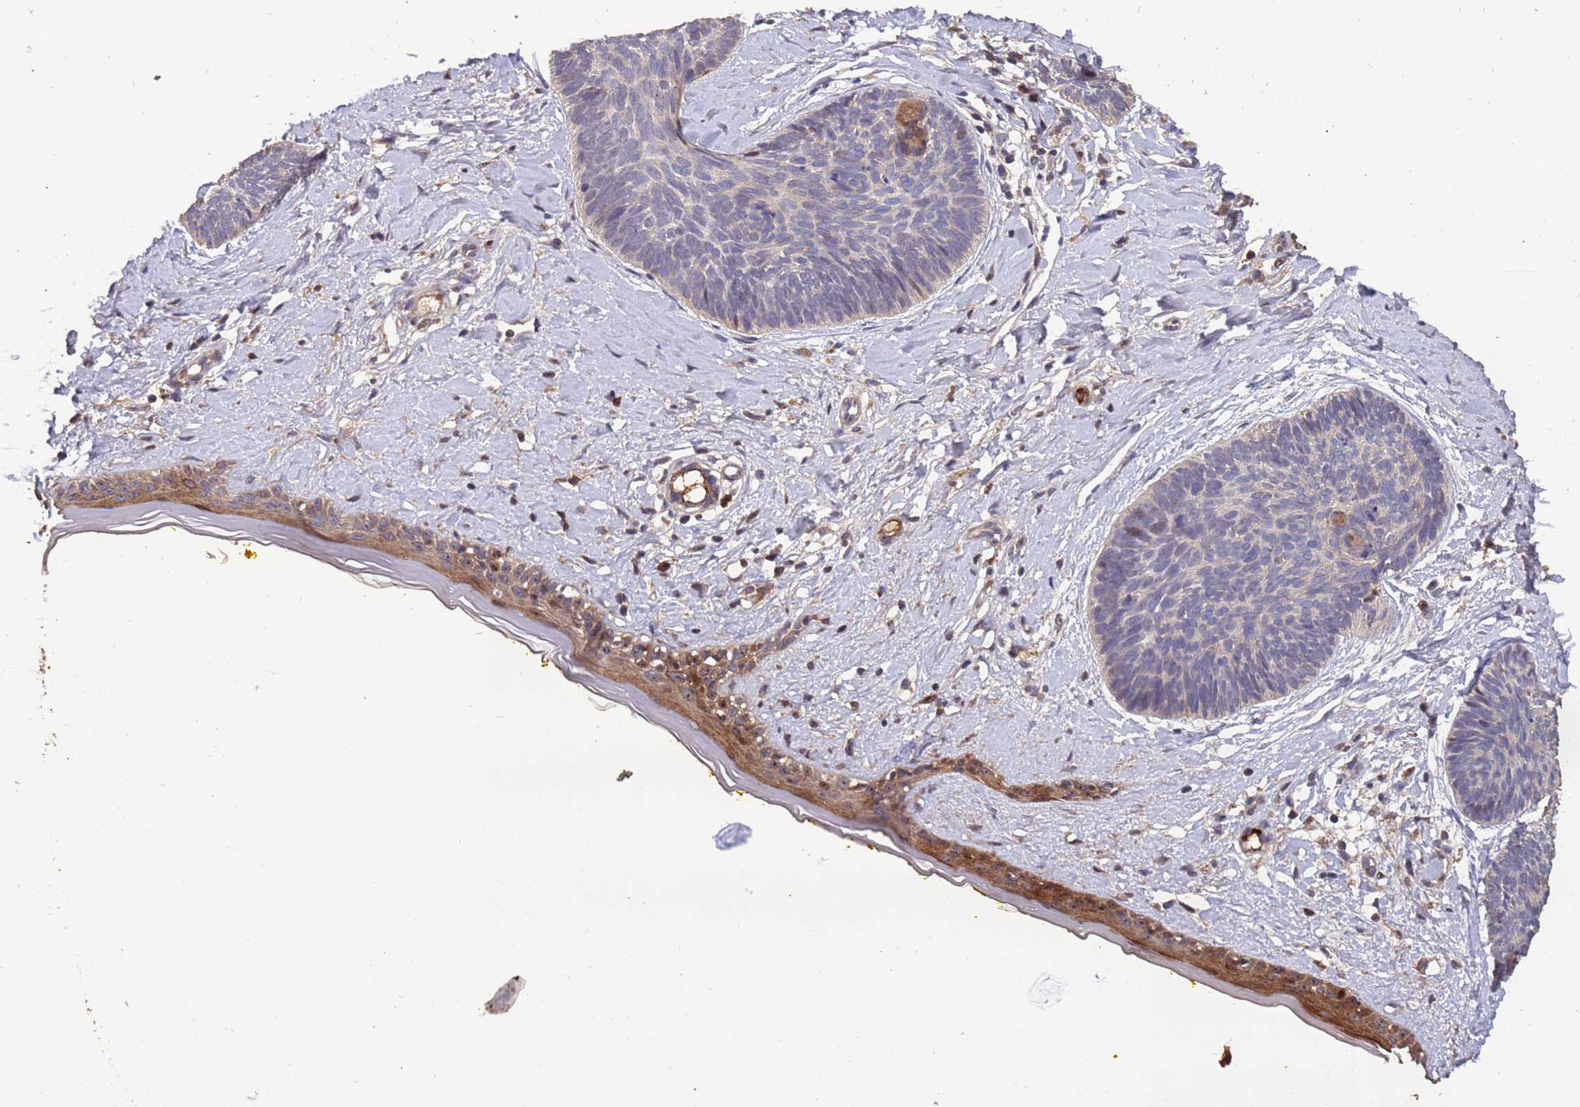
{"staining": {"intensity": "negative", "quantity": "none", "location": "none"}, "tissue": "skin cancer", "cell_type": "Tumor cells", "image_type": "cancer", "snomed": [{"axis": "morphology", "description": "Basal cell carcinoma"}, {"axis": "topography", "description": "Skin"}], "caption": "This is an IHC micrograph of skin cancer (basal cell carcinoma). There is no positivity in tumor cells.", "gene": "CCDC184", "patient": {"sex": "female", "age": 81}}